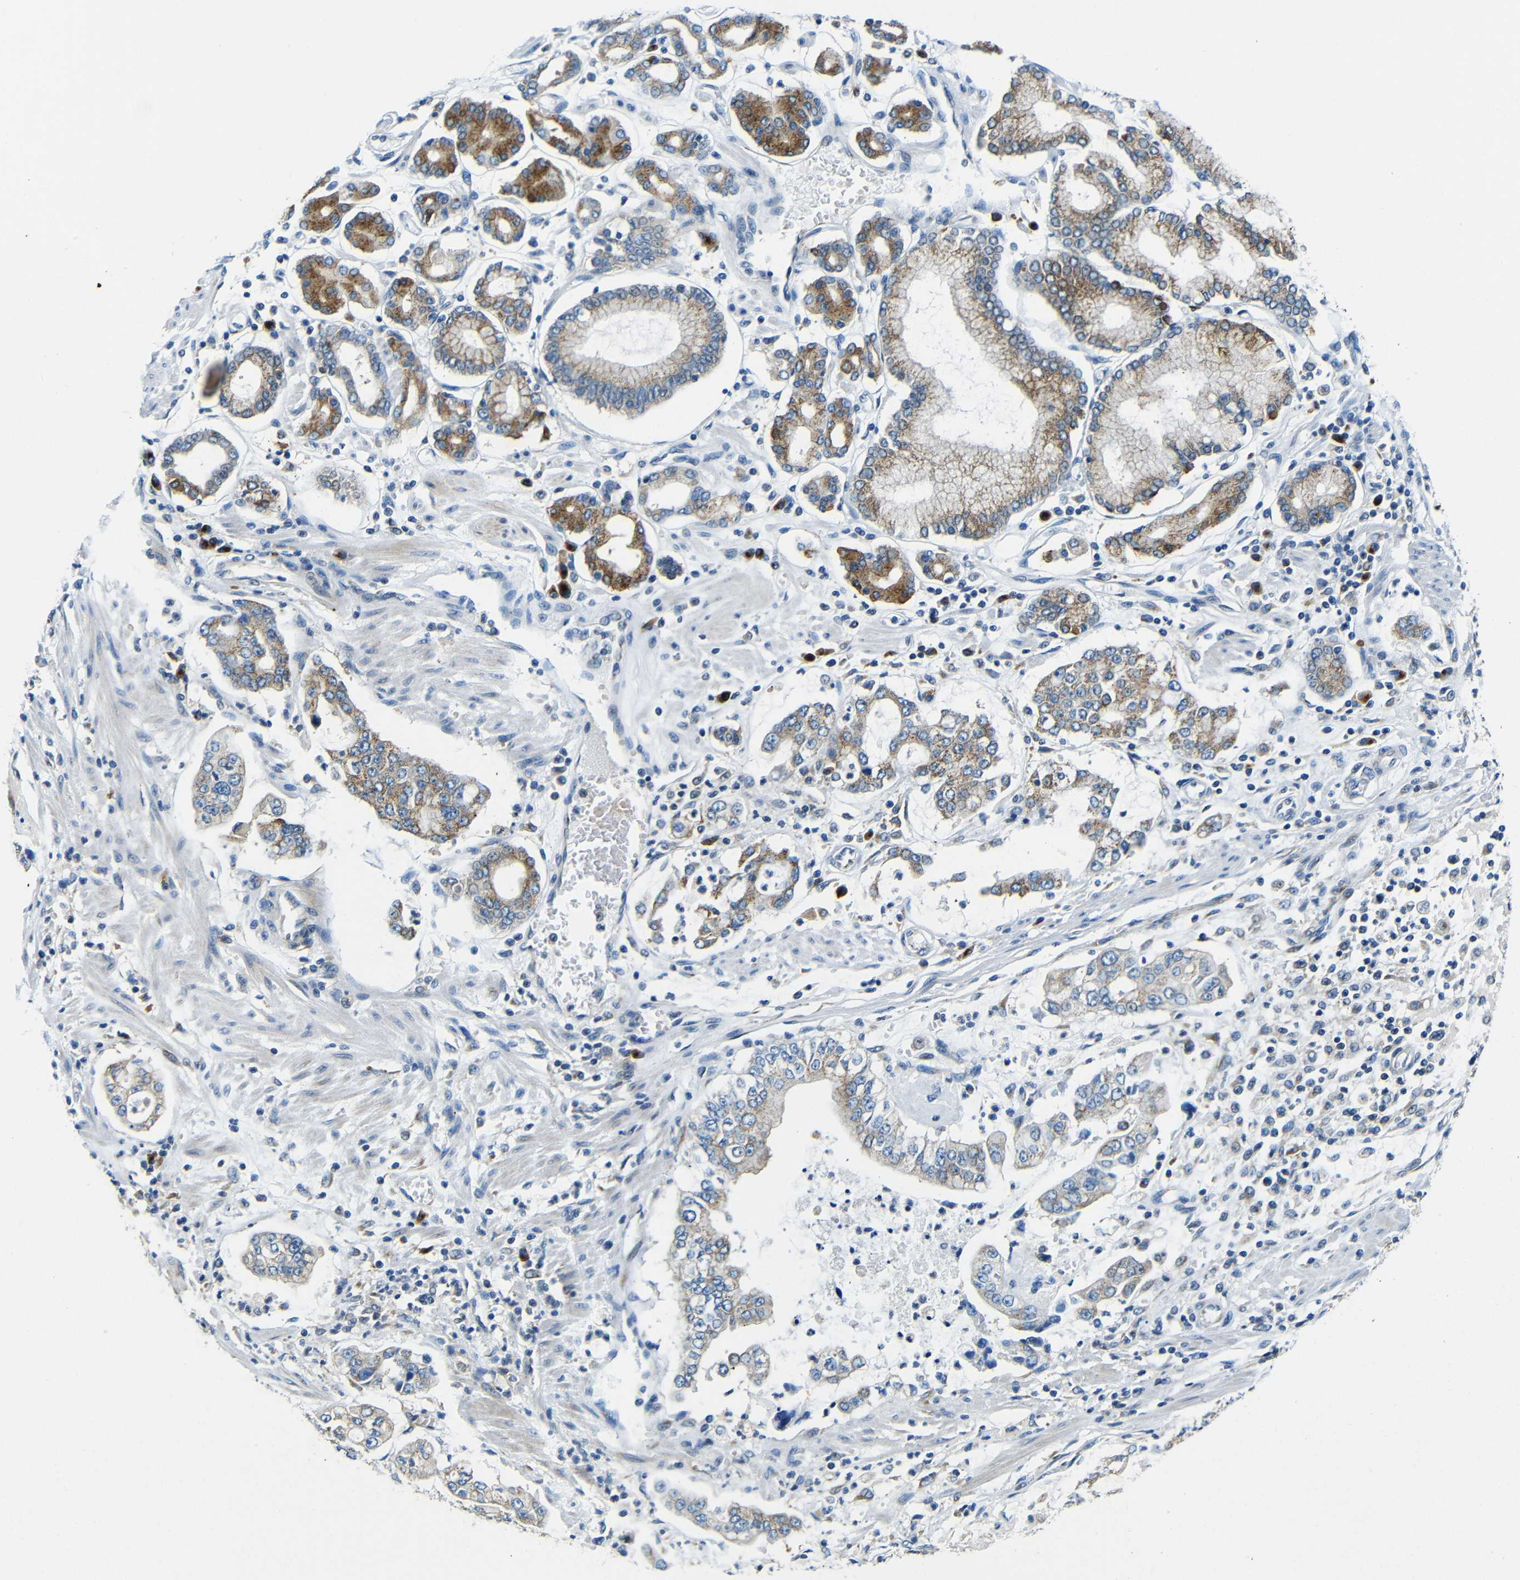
{"staining": {"intensity": "moderate", "quantity": ">75%", "location": "cytoplasmic/membranous"}, "tissue": "stomach cancer", "cell_type": "Tumor cells", "image_type": "cancer", "snomed": [{"axis": "morphology", "description": "Adenocarcinoma, NOS"}, {"axis": "topography", "description": "Stomach"}], "caption": "An IHC image of tumor tissue is shown. Protein staining in brown labels moderate cytoplasmic/membranous positivity in stomach cancer (adenocarcinoma) within tumor cells.", "gene": "USO1", "patient": {"sex": "male", "age": 76}}